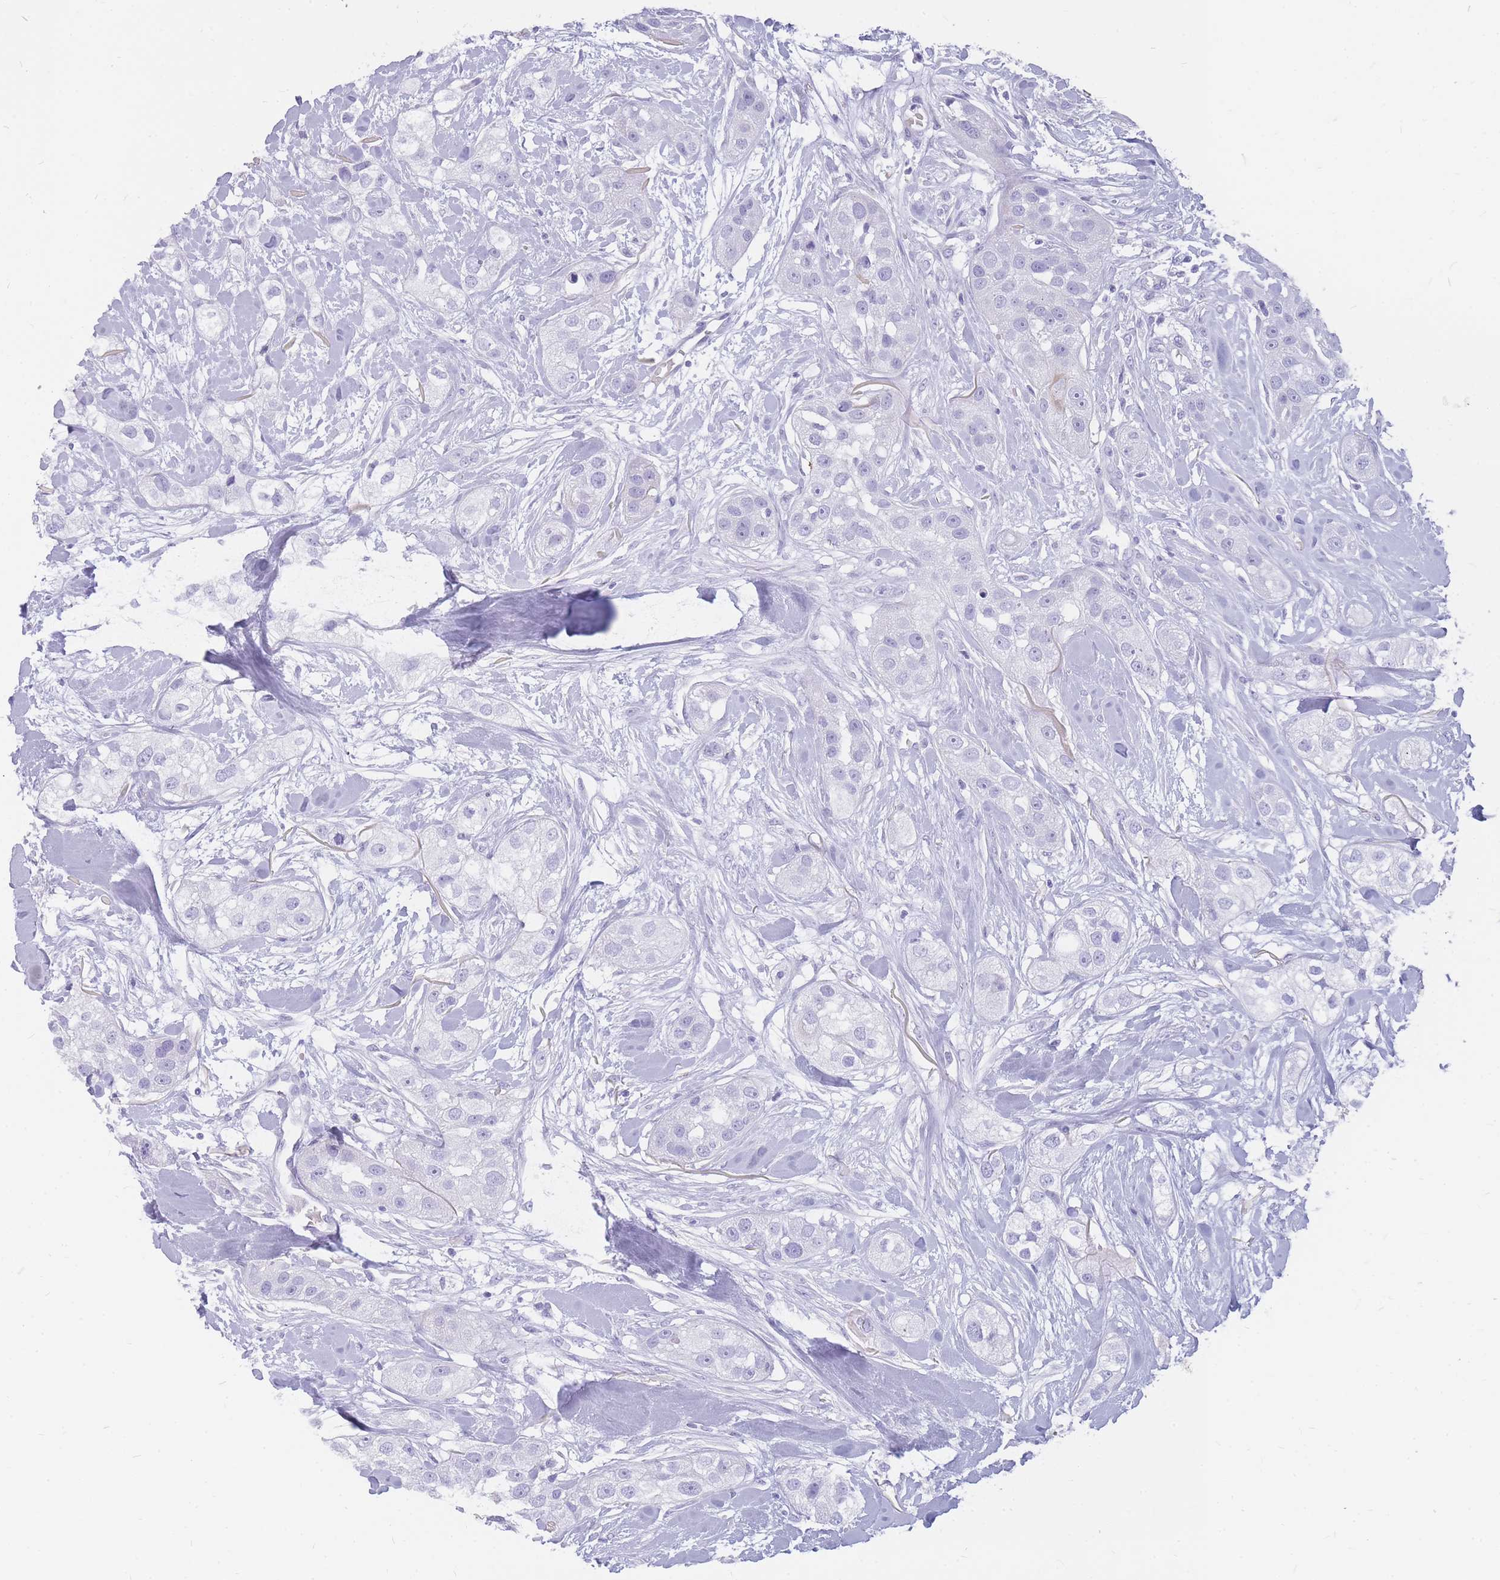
{"staining": {"intensity": "negative", "quantity": "none", "location": "none"}, "tissue": "head and neck cancer", "cell_type": "Tumor cells", "image_type": "cancer", "snomed": [{"axis": "morphology", "description": "Normal tissue, NOS"}, {"axis": "morphology", "description": "Squamous cell carcinoma, NOS"}, {"axis": "topography", "description": "Skeletal muscle"}, {"axis": "topography", "description": "Head-Neck"}], "caption": "Immunohistochemical staining of head and neck cancer (squamous cell carcinoma) exhibits no significant staining in tumor cells. The staining is performed using DAB brown chromogen with nuclei counter-stained in using hematoxylin.", "gene": "INS", "patient": {"sex": "male", "age": 51}}